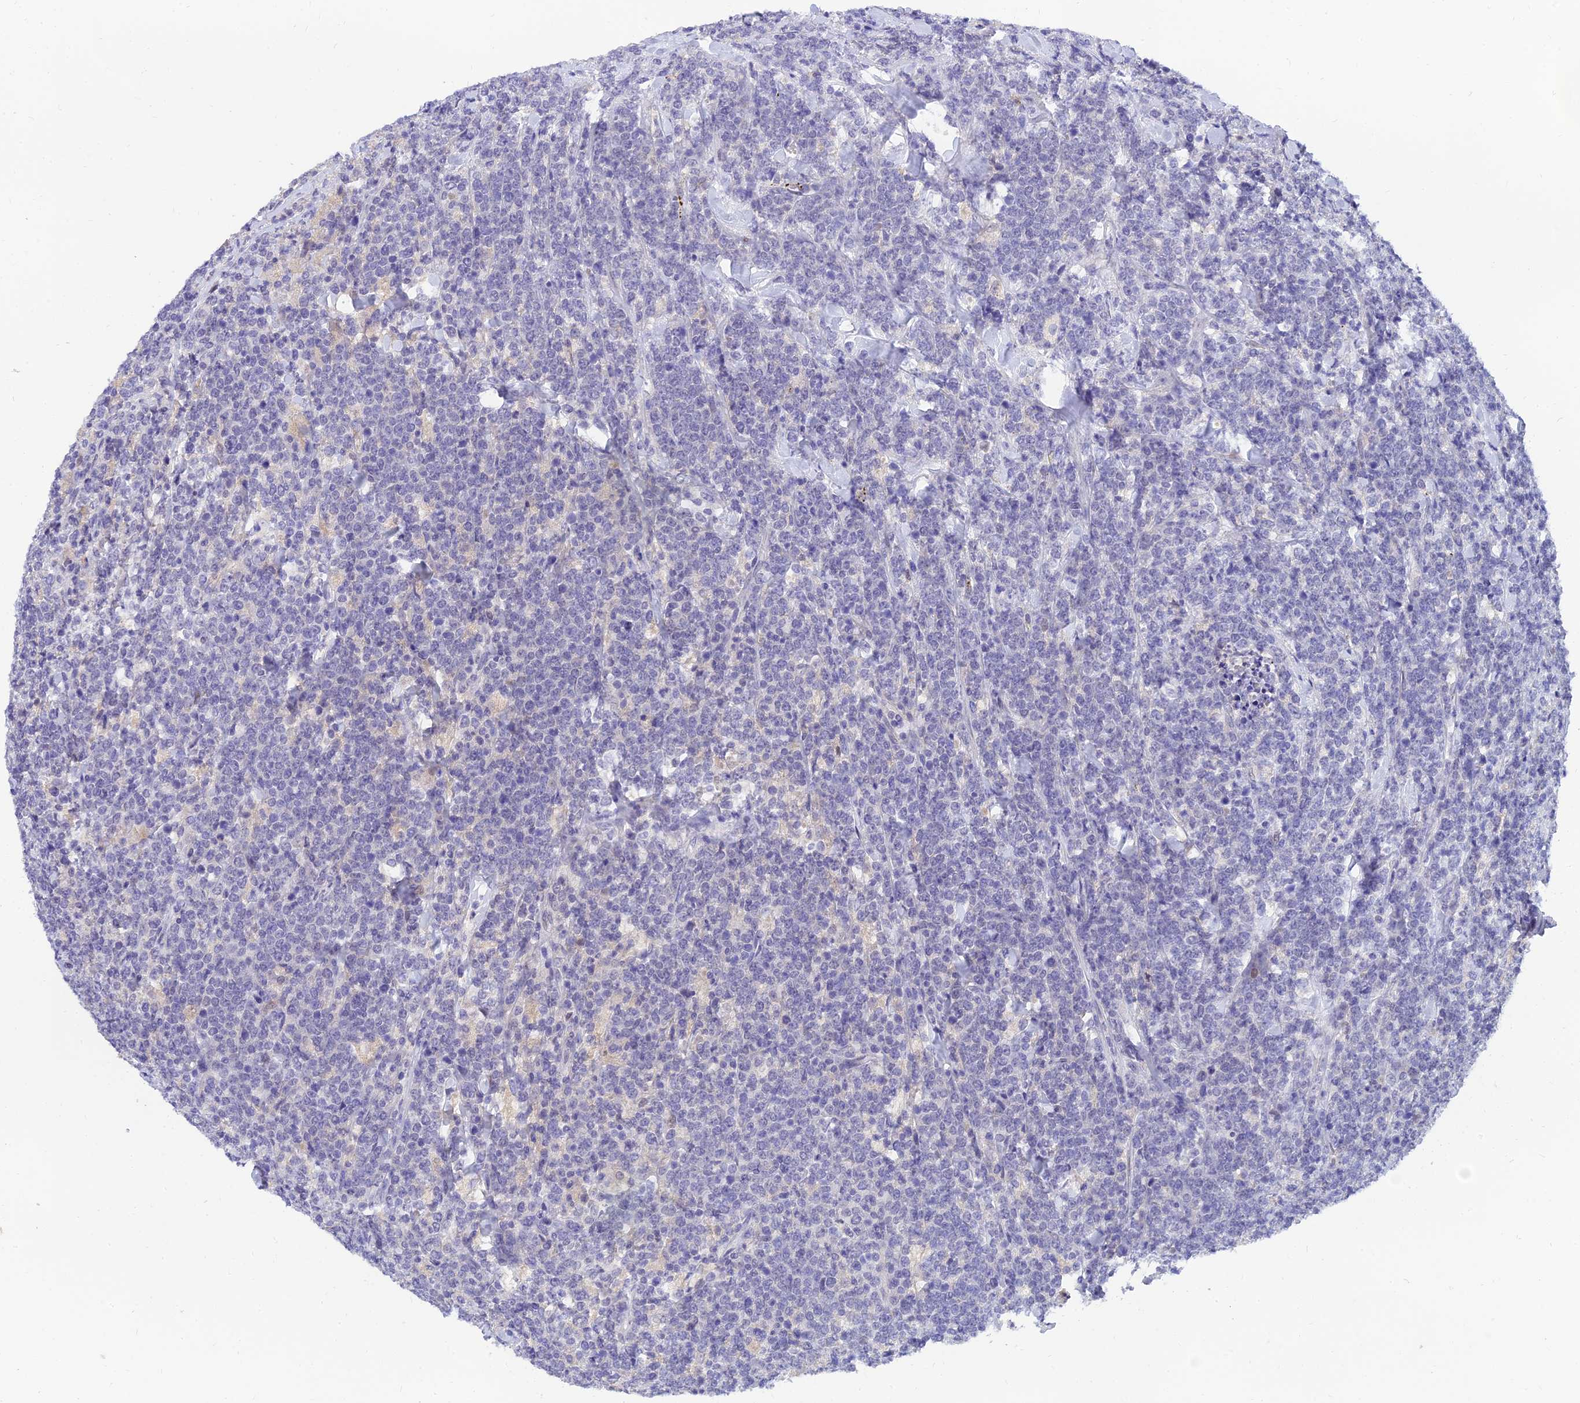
{"staining": {"intensity": "negative", "quantity": "none", "location": "none"}, "tissue": "lymphoma", "cell_type": "Tumor cells", "image_type": "cancer", "snomed": [{"axis": "morphology", "description": "Malignant lymphoma, non-Hodgkin's type, High grade"}, {"axis": "topography", "description": "Small intestine"}], "caption": "DAB immunohistochemical staining of human lymphoma displays no significant expression in tumor cells.", "gene": "TMEM161B", "patient": {"sex": "male", "age": 8}}